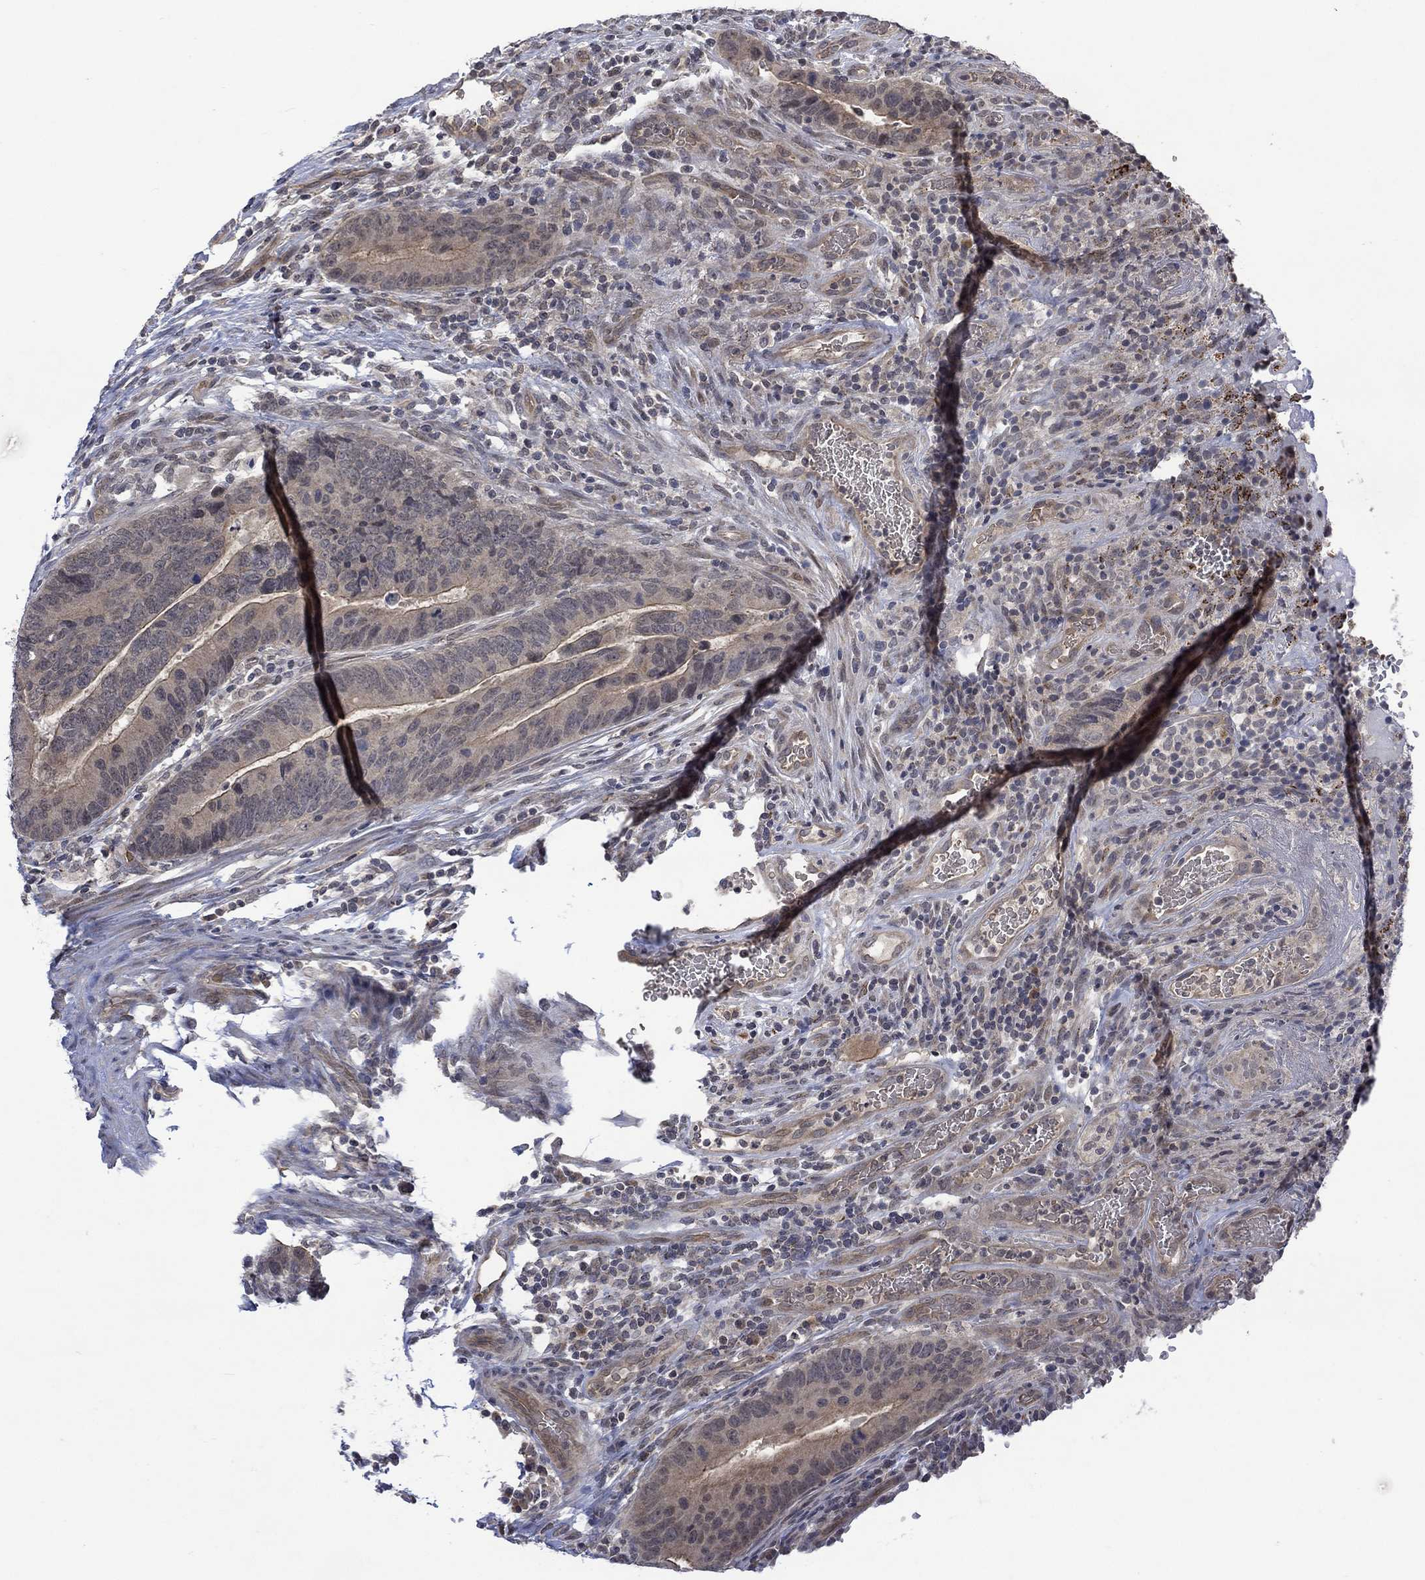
{"staining": {"intensity": "negative", "quantity": "none", "location": "none"}, "tissue": "colorectal cancer", "cell_type": "Tumor cells", "image_type": "cancer", "snomed": [{"axis": "morphology", "description": "Adenocarcinoma, NOS"}, {"axis": "topography", "description": "Colon"}], "caption": "High magnification brightfield microscopy of colorectal cancer (adenocarcinoma) stained with DAB (3,3'-diaminobenzidine) (brown) and counterstained with hematoxylin (blue): tumor cells show no significant positivity.", "gene": "GRIN2D", "patient": {"sex": "female", "age": 56}}